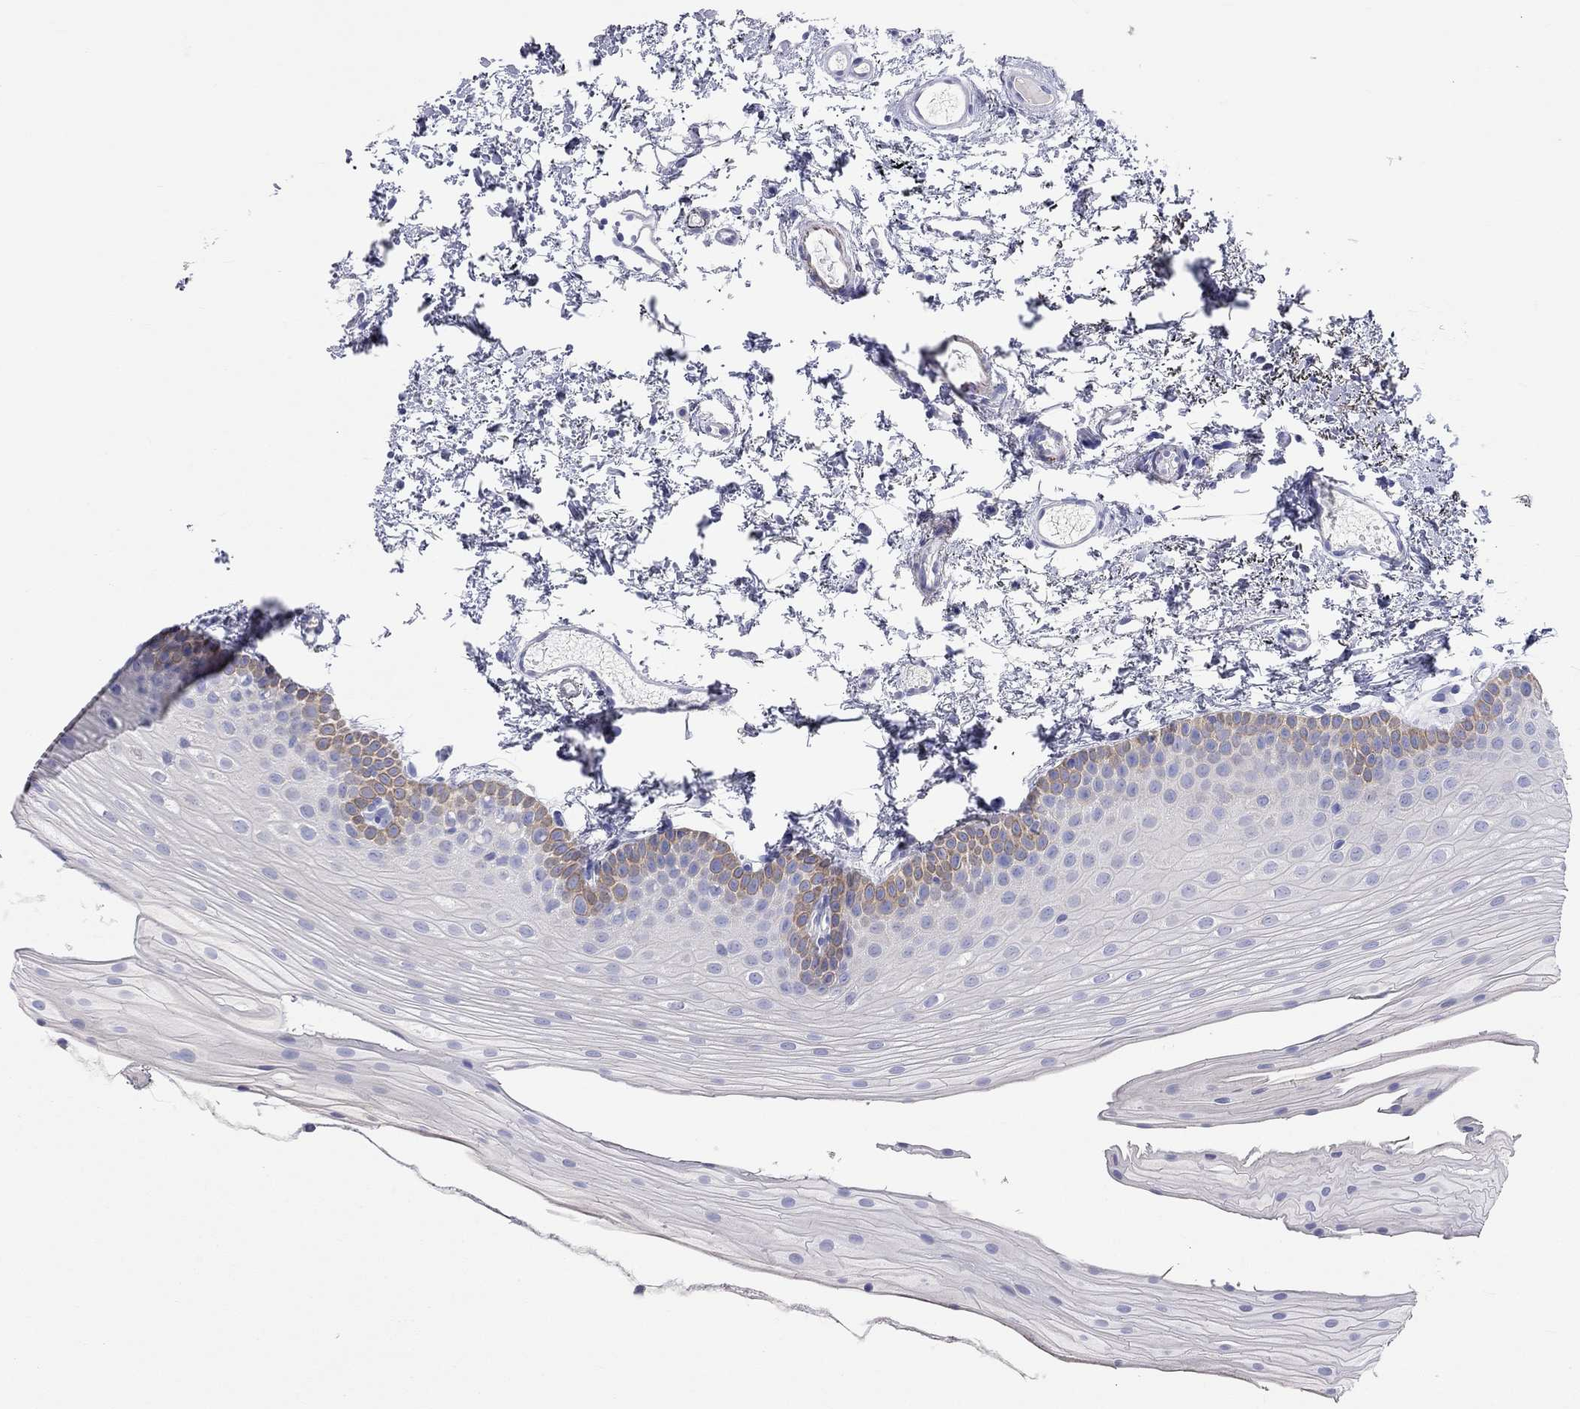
{"staining": {"intensity": "weak", "quantity": "<25%", "location": "cytoplasmic/membranous"}, "tissue": "oral mucosa", "cell_type": "Squamous epithelial cells", "image_type": "normal", "snomed": [{"axis": "morphology", "description": "Normal tissue, NOS"}, {"axis": "topography", "description": "Oral tissue"}], "caption": "This is a photomicrograph of immunohistochemistry (IHC) staining of unremarkable oral mucosa, which shows no positivity in squamous epithelial cells.", "gene": "RCAN1", "patient": {"sex": "female", "age": 57}}